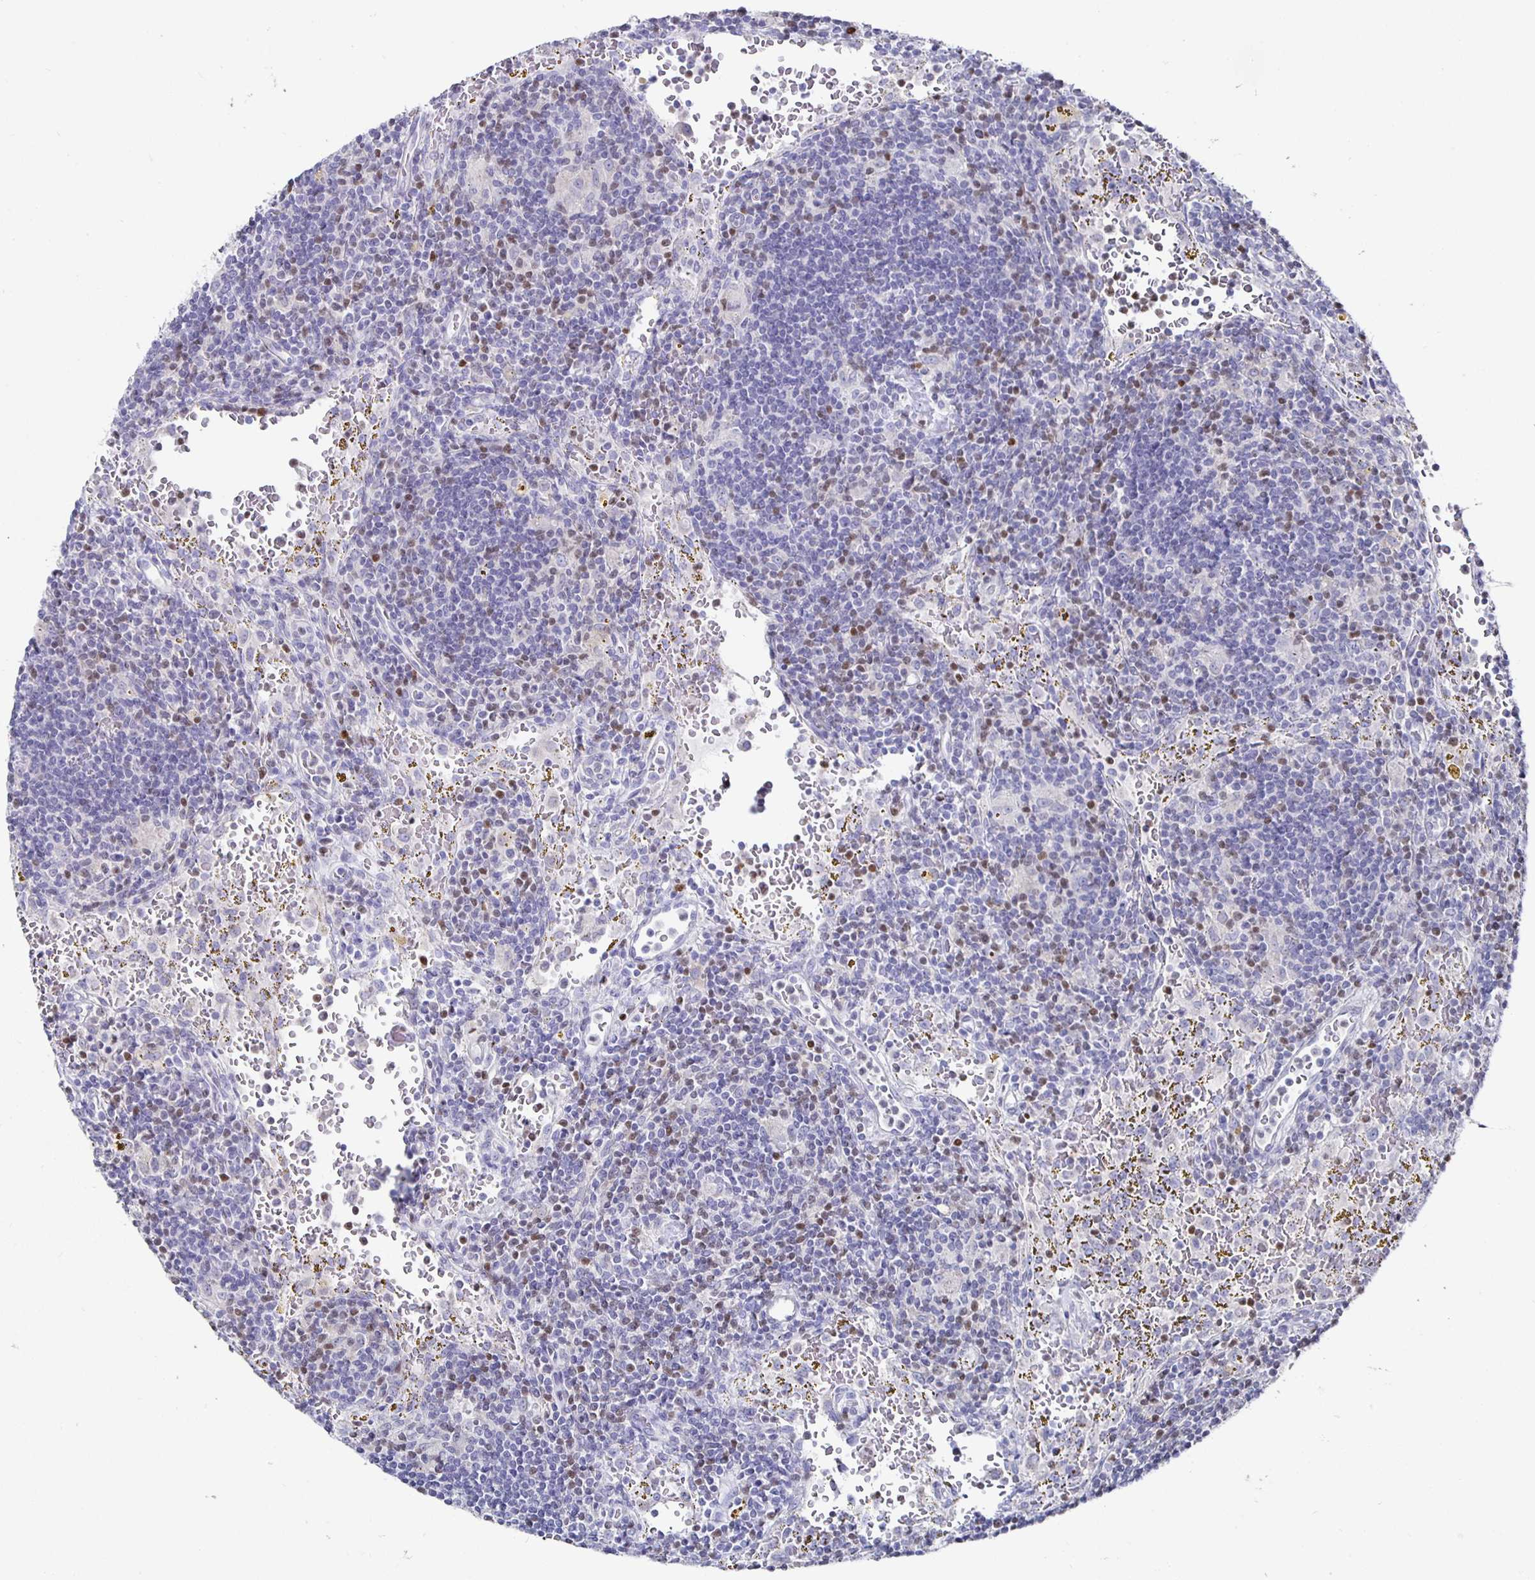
{"staining": {"intensity": "weak", "quantity": "25%-75%", "location": "nuclear"}, "tissue": "lymphoma", "cell_type": "Tumor cells", "image_type": "cancer", "snomed": [{"axis": "morphology", "description": "Malignant lymphoma, non-Hodgkin's type, Low grade"}, {"axis": "topography", "description": "Spleen"}], "caption": "This photomicrograph shows IHC staining of low-grade malignant lymphoma, non-Hodgkin's type, with low weak nuclear staining in about 25%-75% of tumor cells.", "gene": "RUNX2", "patient": {"sex": "female", "age": 70}}